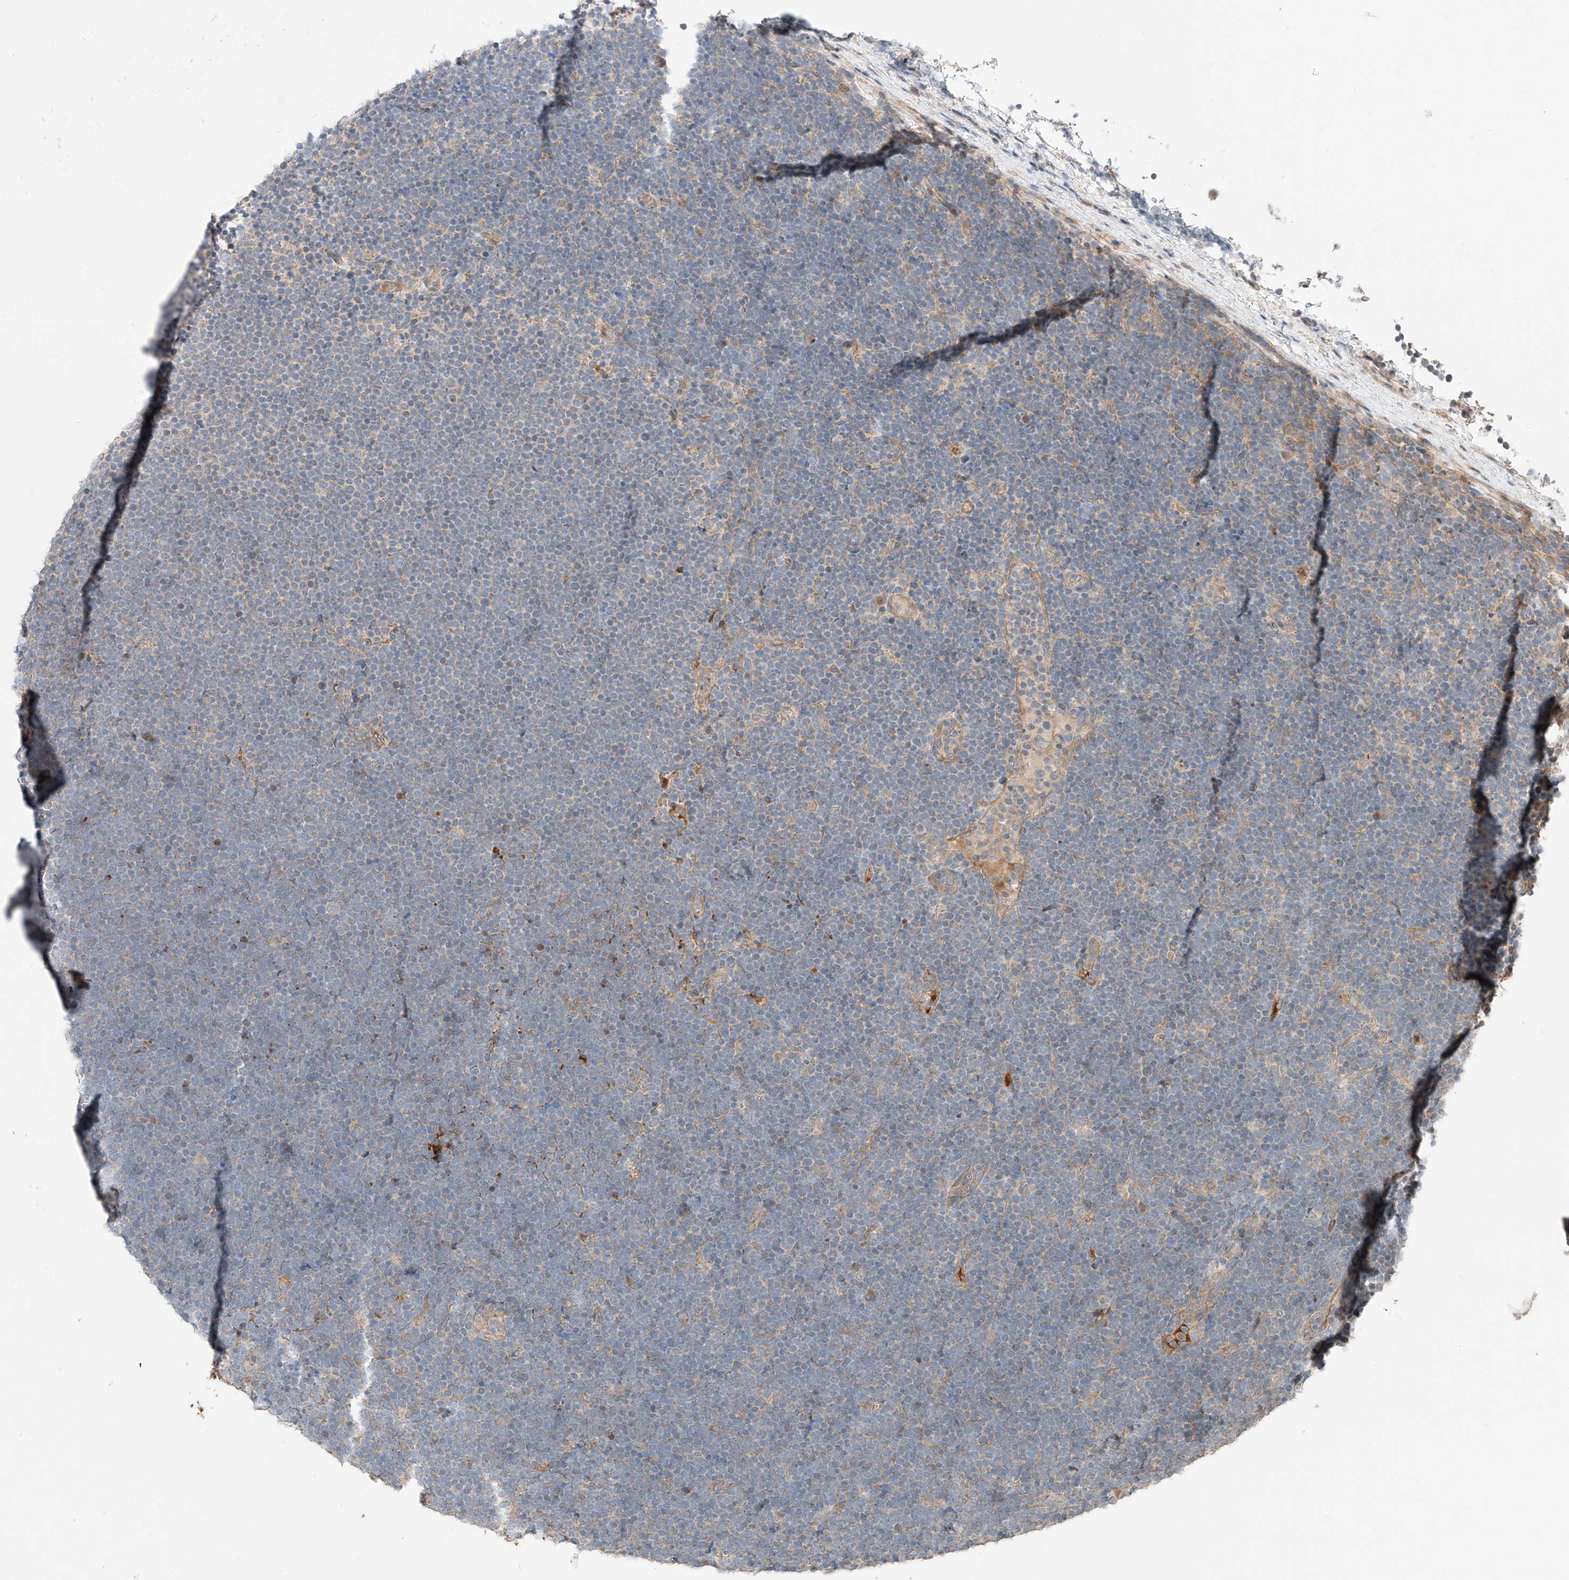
{"staining": {"intensity": "negative", "quantity": "none", "location": "none"}, "tissue": "lymphoma", "cell_type": "Tumor cells", "image_type": "cancer", "snomed": [{"axis": "morphology", "description": "Malignant lymphoma, non-Hodgkin's type, High grade"}, {"axis": "topography", "description": "Lymph node"}], "caption": "A high-resolution photomicrograph shows immunohistochemistry (IHC) staining of lymphoma, which reveals no significant expression in tumor cells. (Brightfield microscopy of DAB (3,3'-diaminobenzidine) immunohistochemistry (IHC) at high magnification).", "gene": "XPNPEP1", "patient": {"sex": "male", "age": 13}}